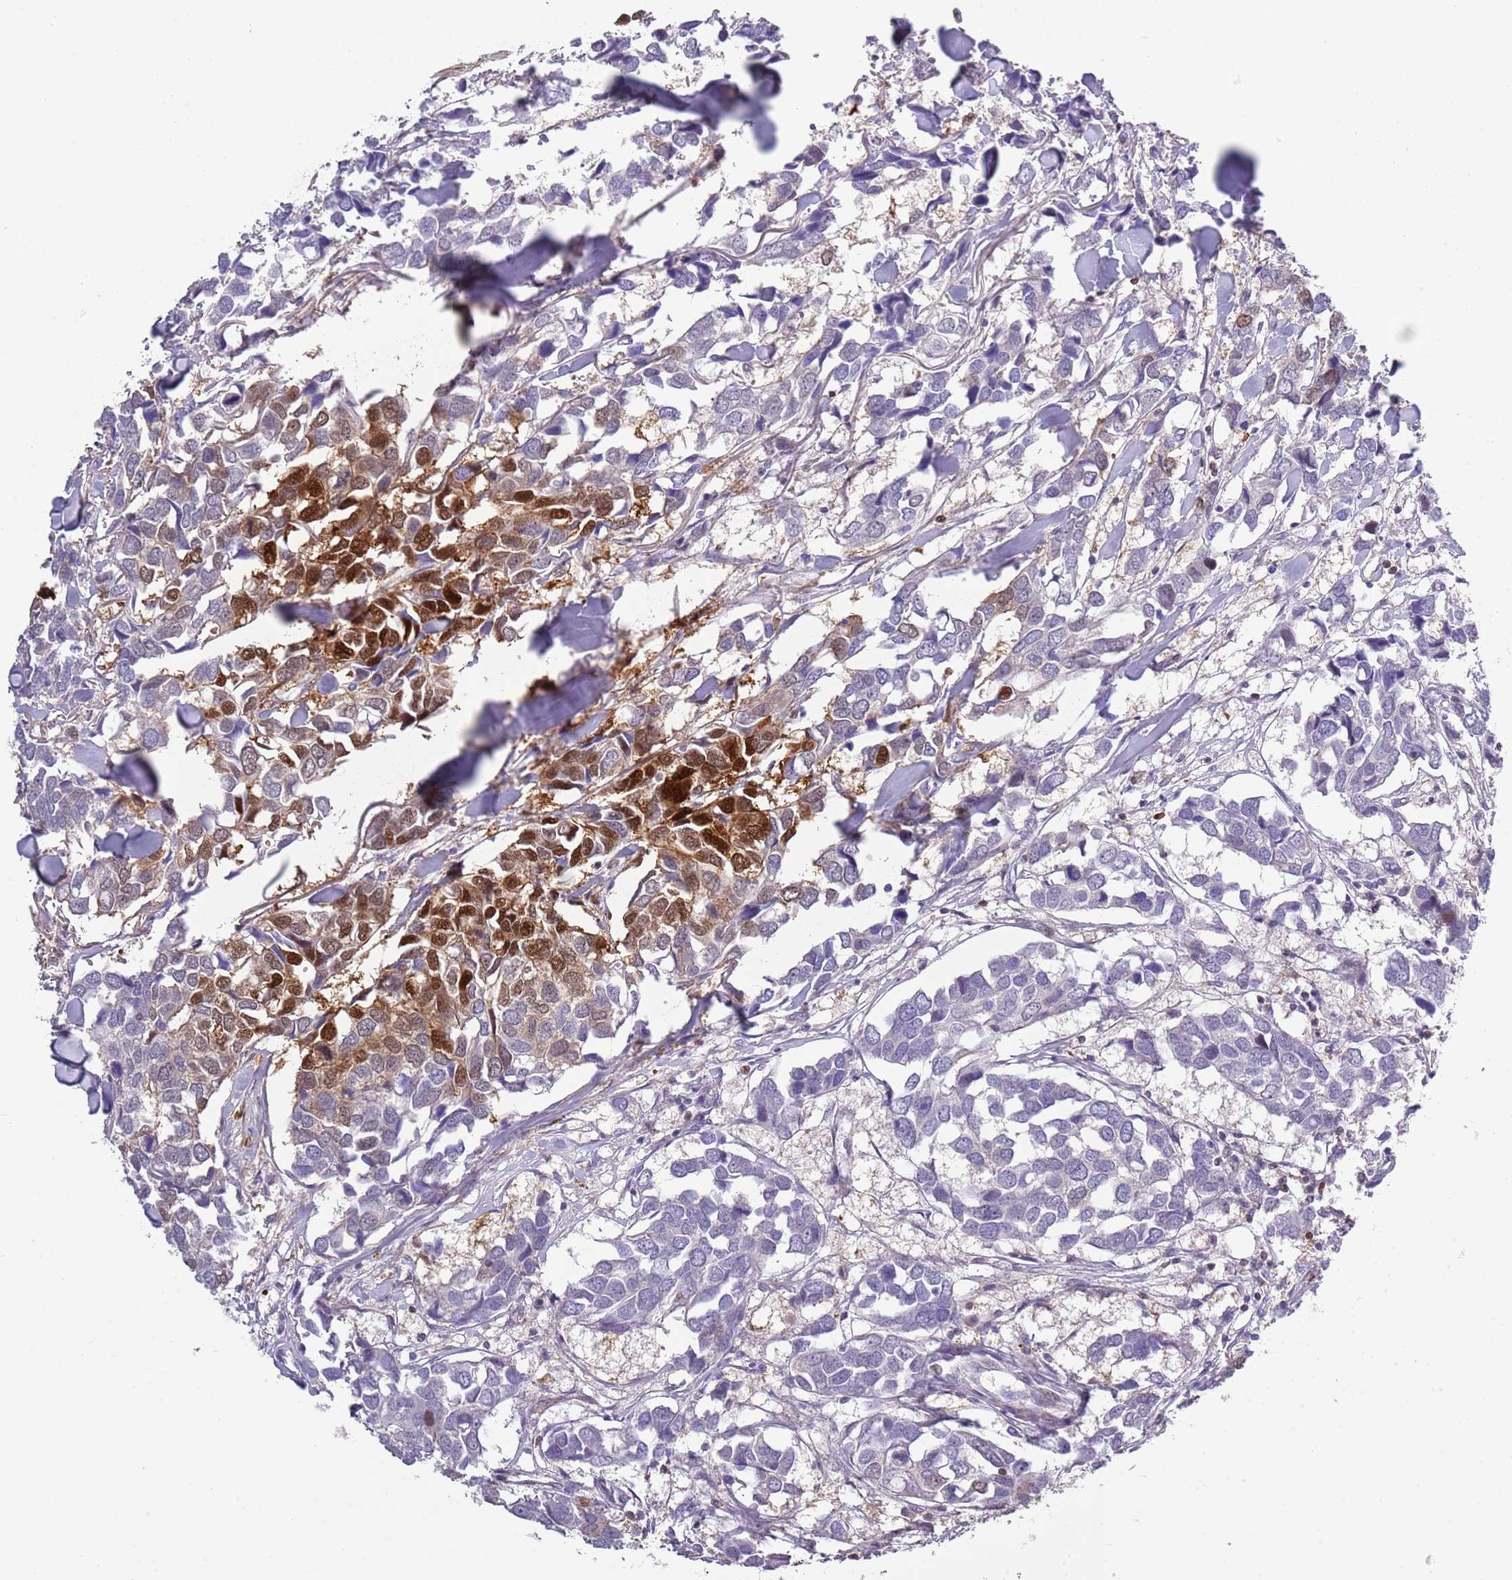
{"staining": {"intensity": "moderate", "quantity": "<25%", "location": "cytoplasmic/membranous,nuclear"}, "tissue": "breast cancer", "cell_type": "Tumor cells", "image_type": "cancer", "snomed": [{"axis": "morphology", "description": "Duct carcinoma"}, {"axis": "topography", "description": "Breast"}], "caption": "Protein expression analysis of human breast cancer (infiltrating ductal carcinoma) reveals moderate cytoplasmic/membranous and nuclear expression in about <25% of tumor cells. The staining was performed using DAB (3,3'-diaminobenzidine) to visualize the protein expression in brown, while the nuclei were stained in blue with hematoxylin (Magnification: 20x).", "gene": "NBPF6", "patient": {"sex": "female", "age": 83}}